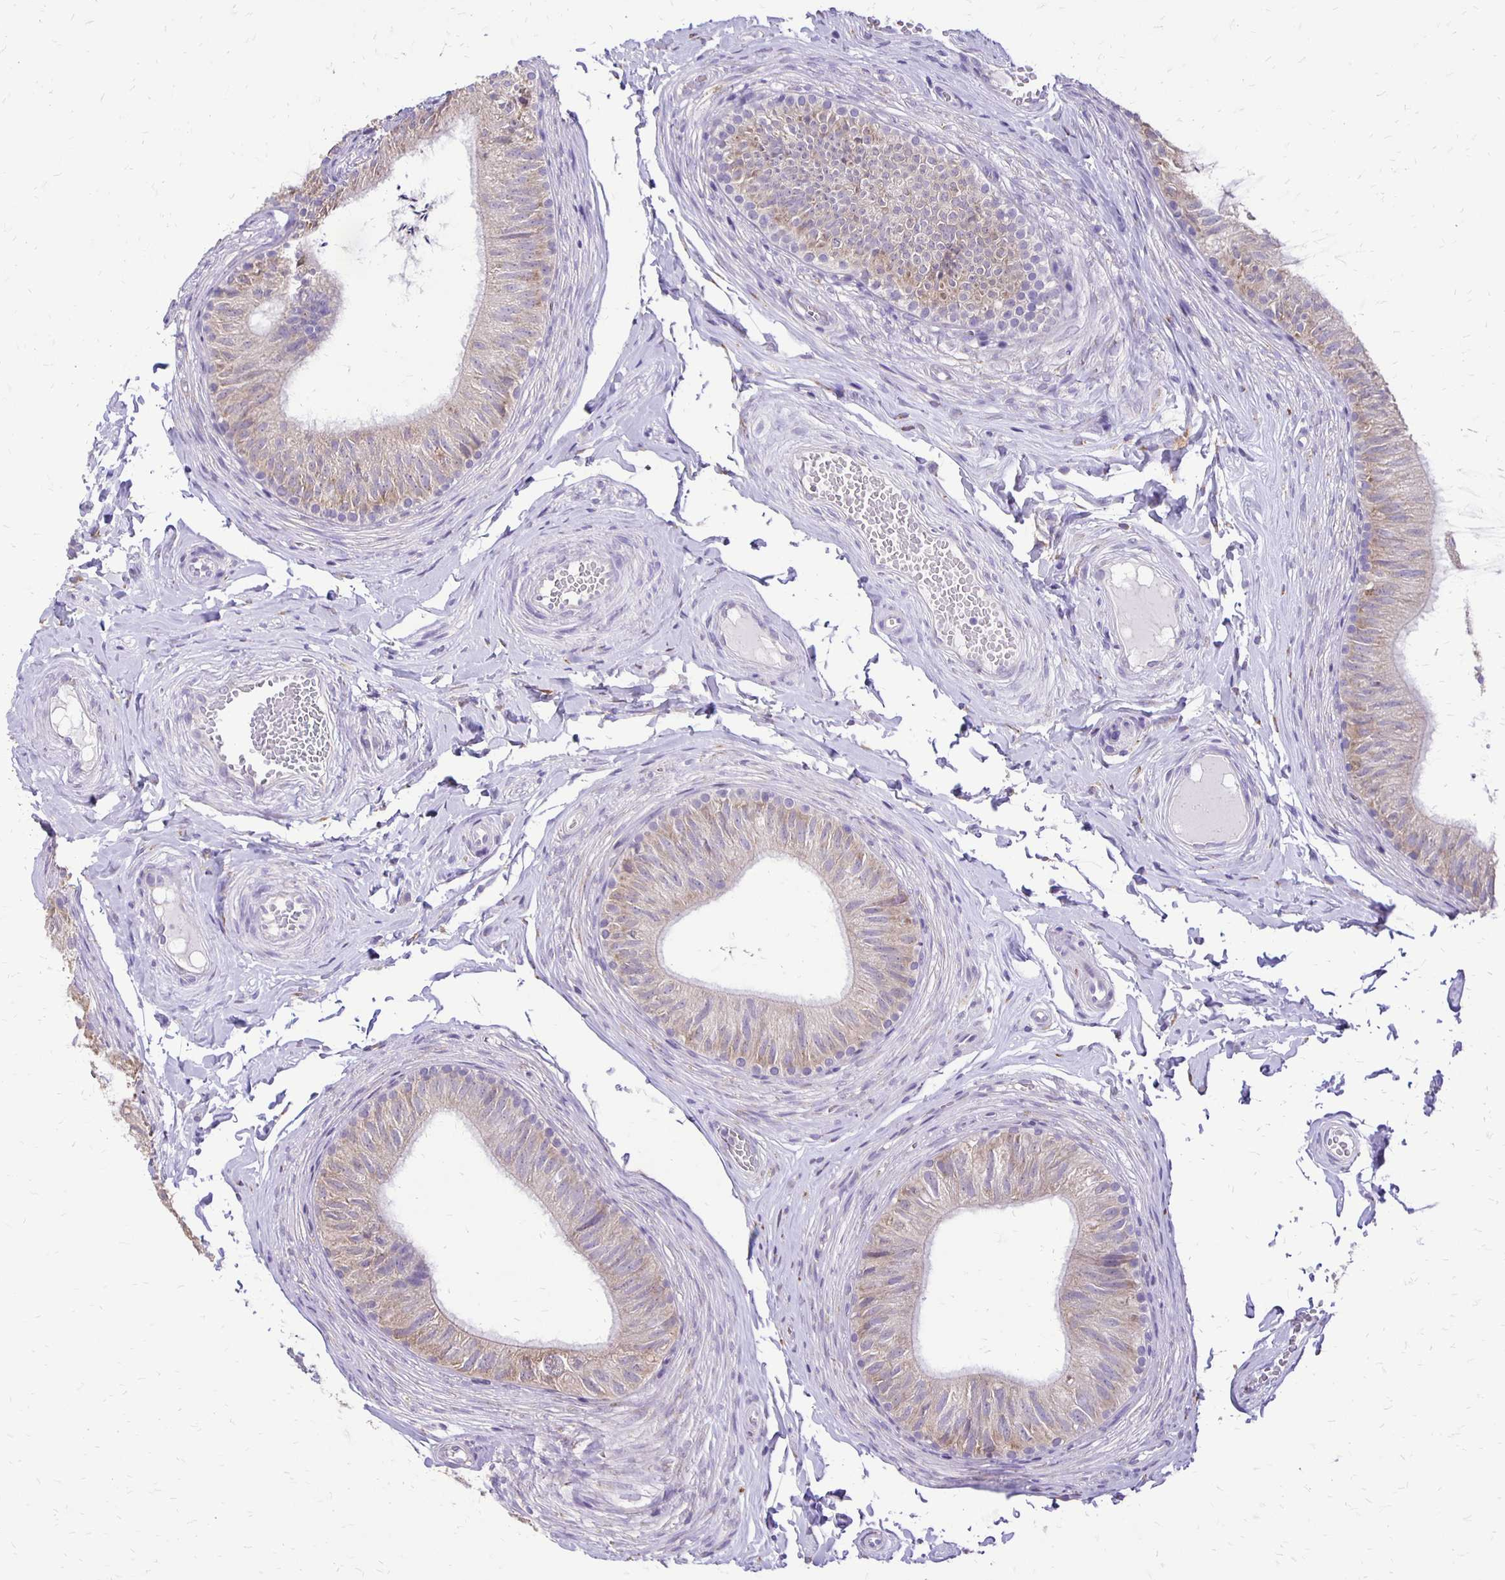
{"staining": {"intensity": "weak", "quantity": ">75%", "location": "cytoplasmic/membranous"}, "tissue": "epididymis", "cell_type": "Glandular cells", "image_type": "normal", "snomed": [{"axis": "morphology", "description": "Normal tissue, NOS"}, {"axis": "topography", "description": "Epididymis, spermatic cord, NOS"}, {"axis": "topography", "description": "Epididymis"}, {"axis": "topography", "description": "Peripheral nerve tissue"}], "caption": "Immunohistochemistry staining of benign epididymis, which demonstrates low levels of weak cytoplasmic/membranous expression in approximately >75% of glandular cells indicating weak cytoplasmic/membranous protein staining. The staining was performed using DAB (3,3'-diaminobenzidine) (brown) for protein detection and nuclei were counterstained in hematoxylin (blue).", "gene": "ANKRD45", "patient": {"sex": "male", "age": 29}}